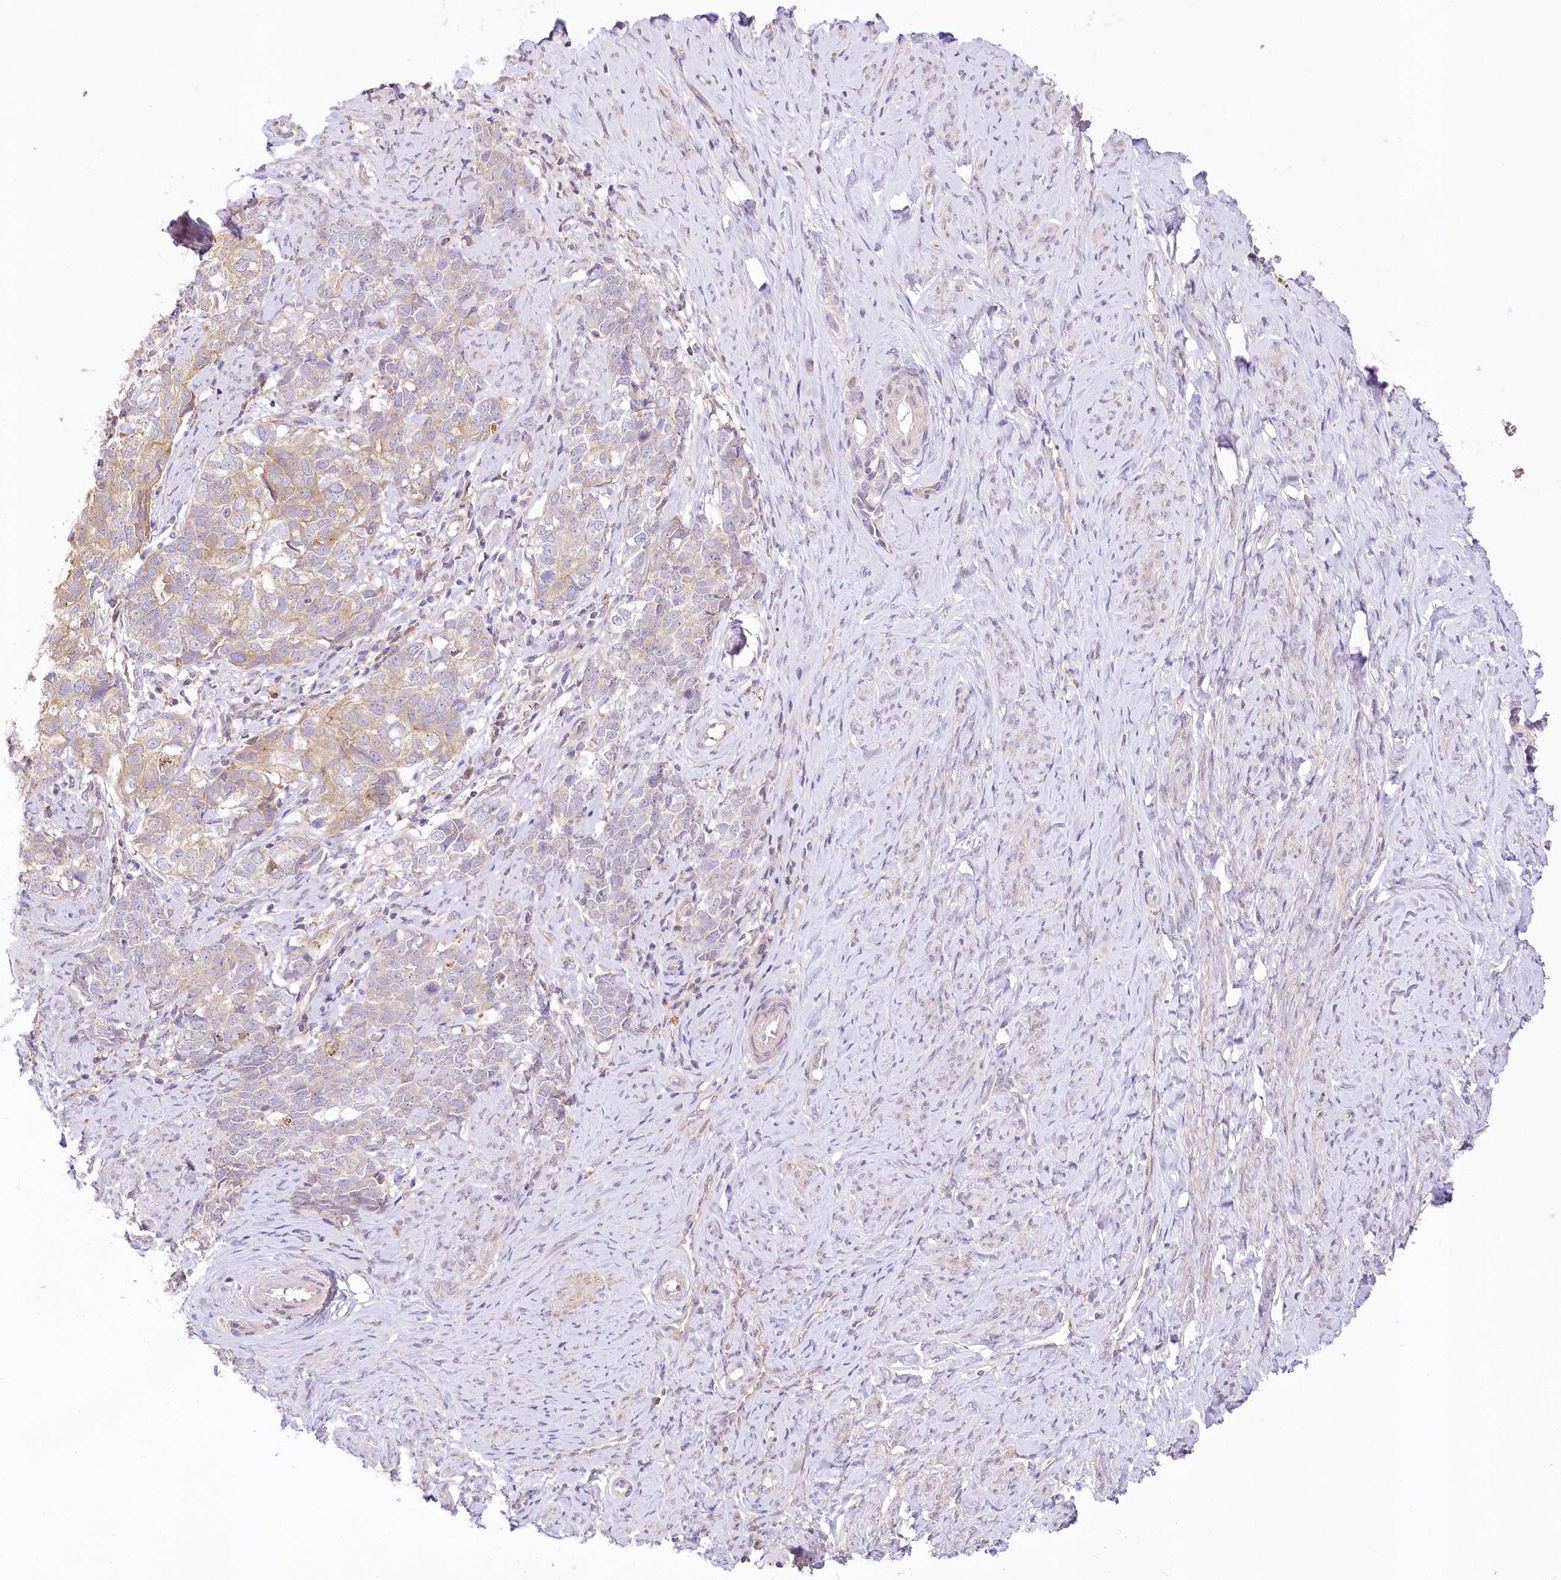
{"staining": {"intensity": "weak", "quantity": "25%-75%", "location": "cytoplasmic/membranous"}, "tissue": "cervical cancer", "cell_type": "Tumor cells", "image_type": "cancer", "snomed": [{"axis": "morphology", "description": "Squamous cell carcinoma, NOS"}, {"axis": "topography", "description": "Cervix"}], "caption": "Weak cytoplasmic/membranous protein staining is appreciated in approximately 25%-75% of tumor cells in cervical cancer (squamous cell carcinoma).", "gene": "PYROXD1", "patient": {"sex": "female", "age": 63}}